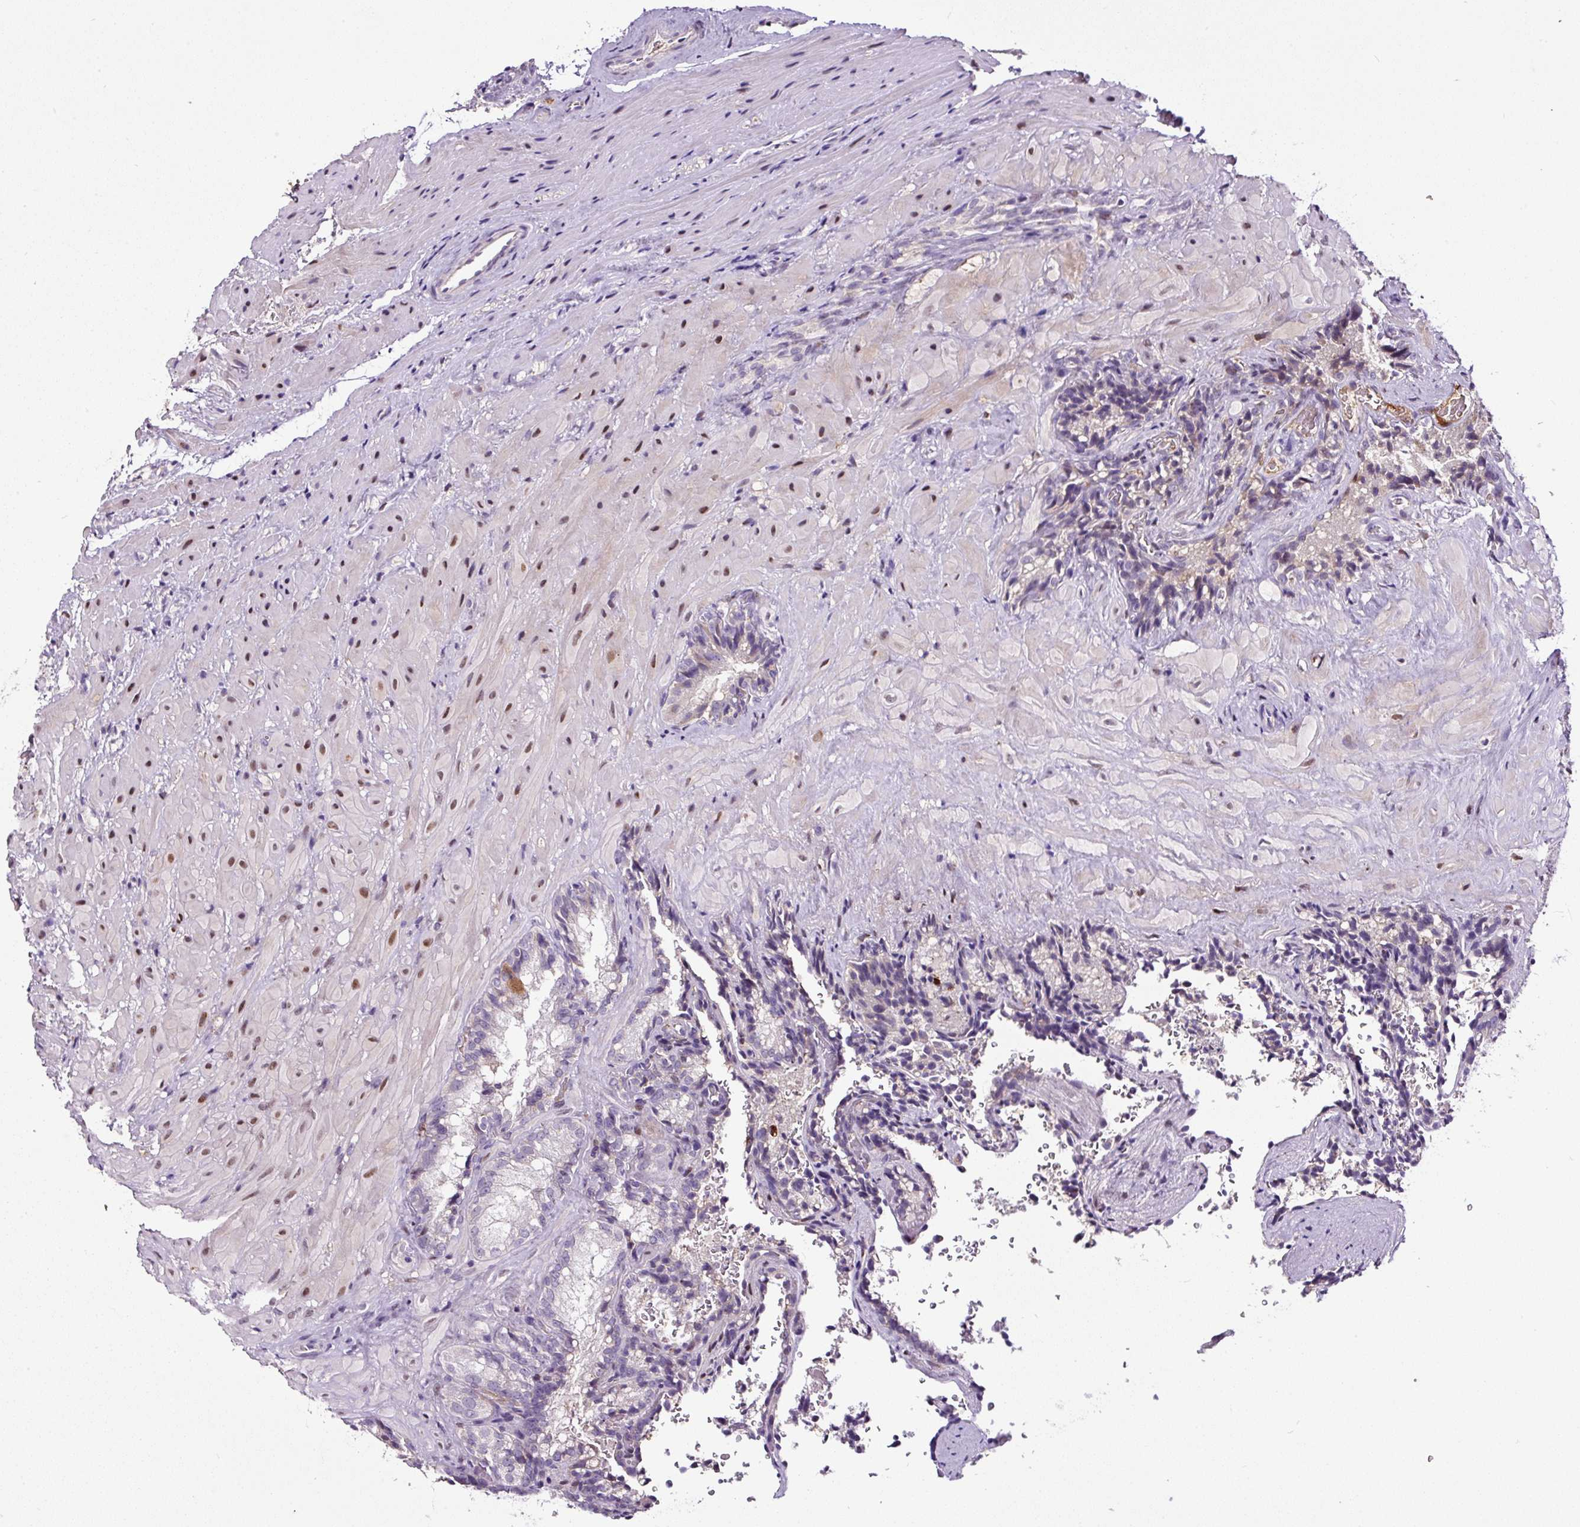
{"staining": {"intensity": "negative", "quantity": "none", "location": "none"}, "tissue": "seminal vesicle", "cell_type": "Glandular cells", "image_type": "normal", "snomed": [{"axis": "morphology", "description": "Normal tissue, NOS"}, {"axis": "topography", "description": "Seminal veicle"}], "caption": "IHC photomicrograph of unremarkable seminal vesicle: seminal vesicle stained with DAB (3,3'-diaminobenzidine) demonstrates no significant protein expression in glandular cells. The staining is performed using DAB (3,3'-diaminobenzidine) brown chromogen with nuclei counter-stained in using hematoxylin.", "gene": "LRRC24", "patient": {"sex": "male", "age": 47}}